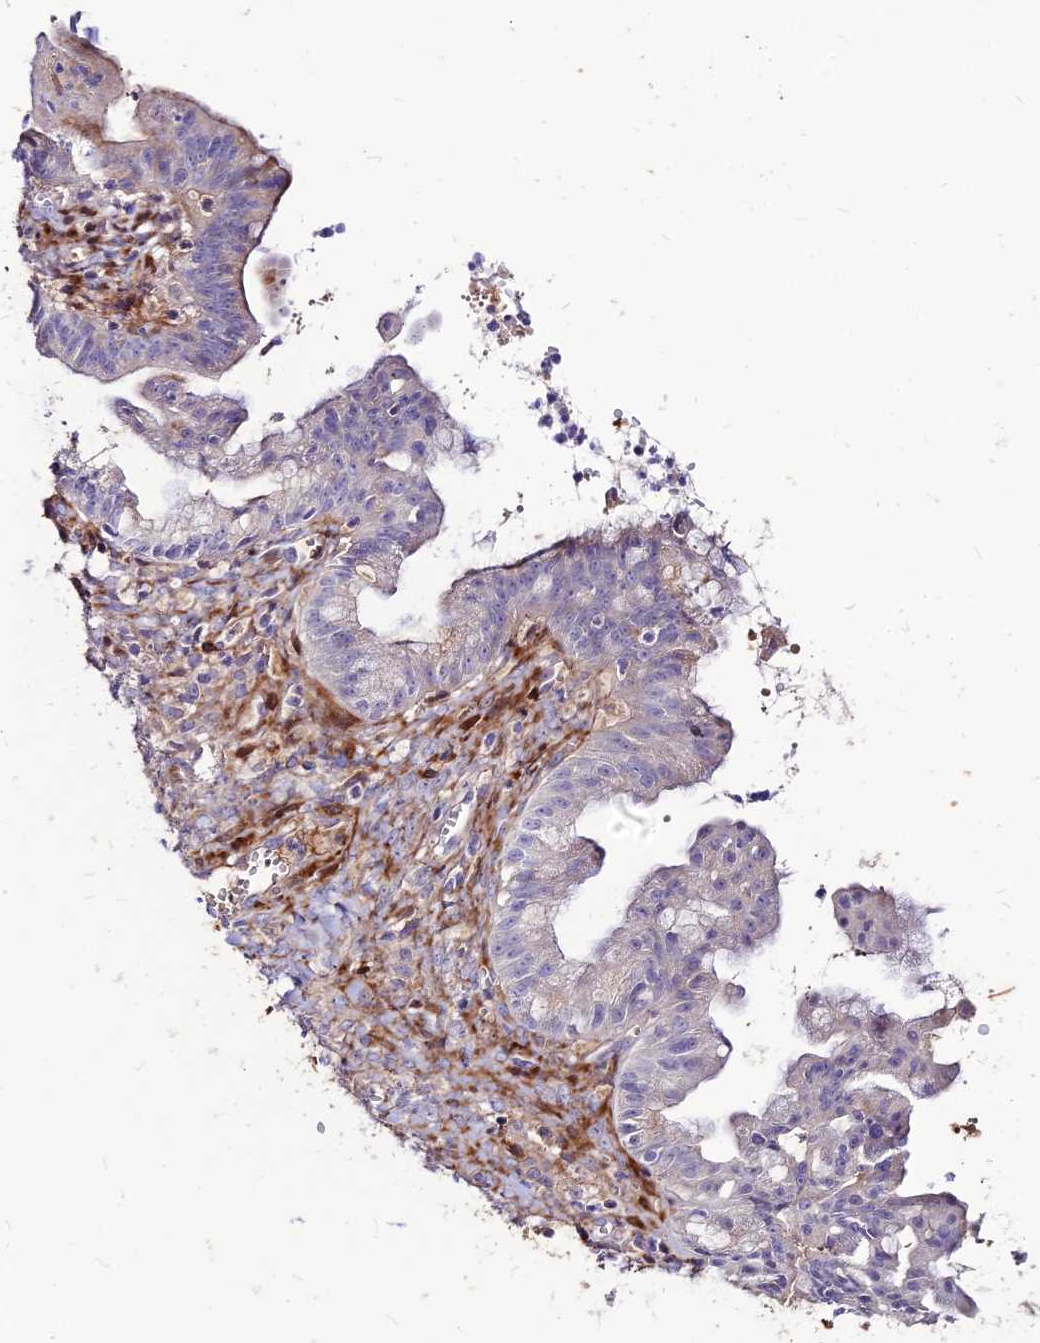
{"staining": {"intensity": "negative", "quantity": "none", "location": "none"}, "tissue": "ovarian cancer", "cell_type": "Tumor cells", "image_type": "cancer", "snomed": [{"axis": "morphology", "description": "Cystadenocarcinoma, mucinous, NOS"}, {"axis": "topography", "description": "Ovary"}], "caption": "Tumor cells are negative for brown protein staining in ovarian mucinous cystadenocarcinoma. (DAB (3,3'-diaminobenzidine) immunohistochemistry with hematoxylin counter stain).", "gene": "RIMOC1", "patient": {"sex": "female", "age": 70}}